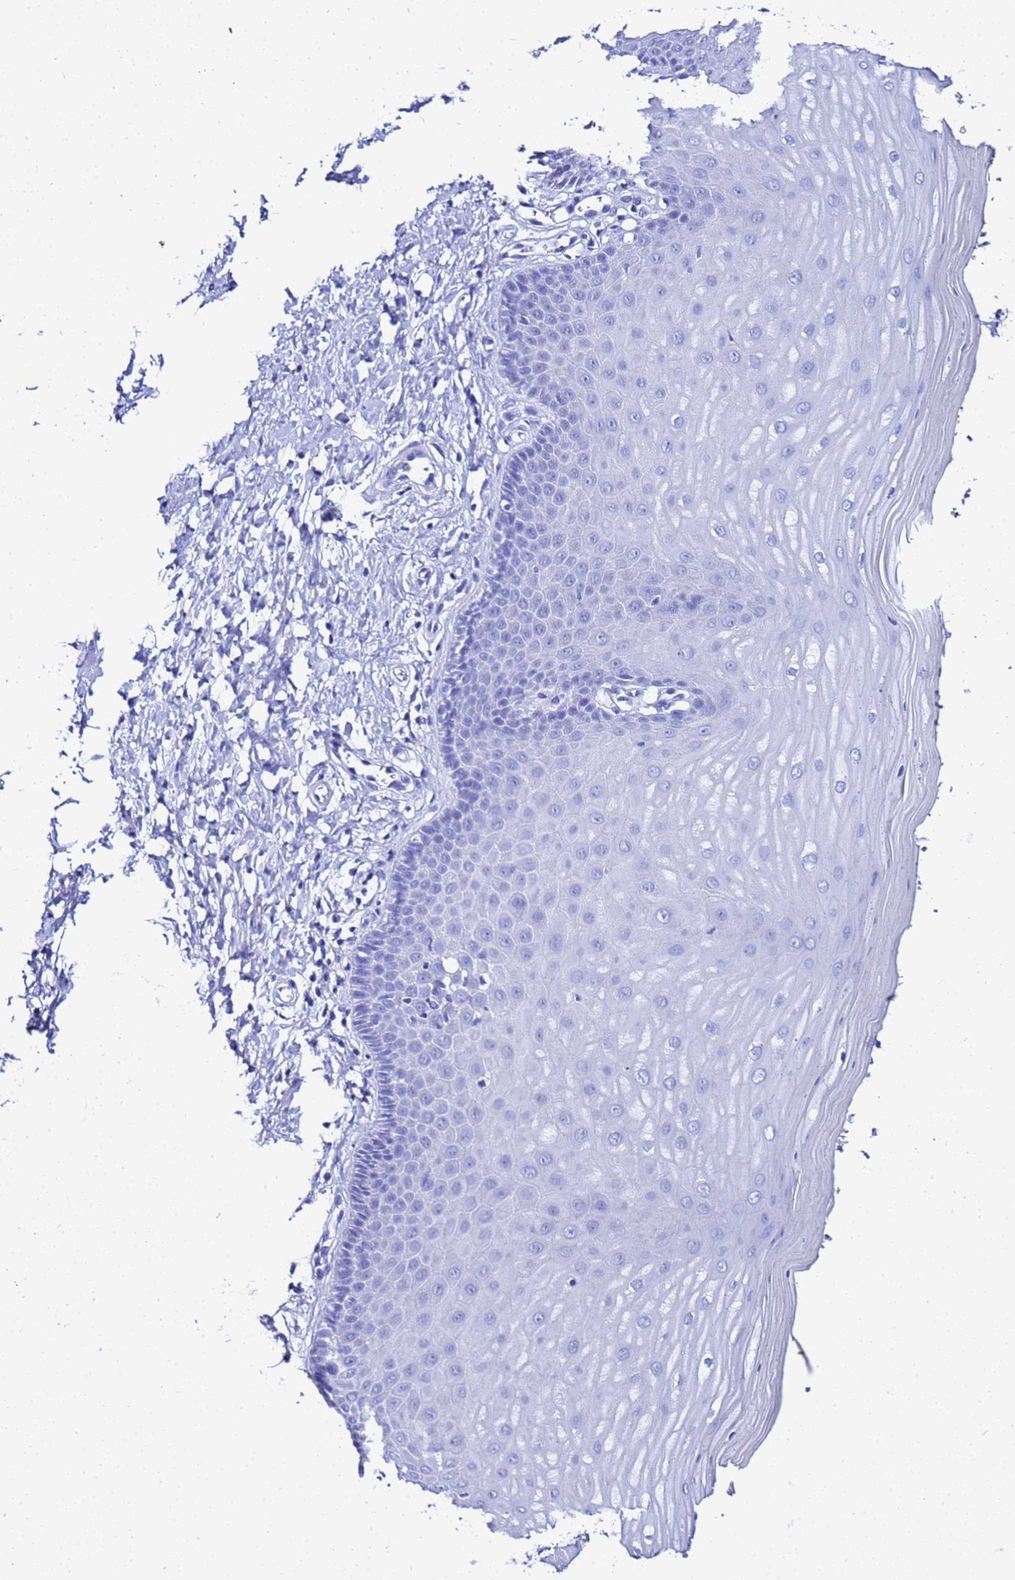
{"staining": {"intensity": "negative", "quantity": "none", "location": "none"}, "tissue": "cervix", "cell_type": "Glandular cells", "image_type": "normal", "snomed": [{"axis": "morphology", "description": "Normal tissue, NOS"}, {"axis": "topography", "description": "Cervix"}], "caption": "Immunohistochemical staining of unremarkable cervix shows no significant expression in glandular cells. (Brightfield microscopy of DAB (3,3'-diaminobenzidine) immunohistochemistry at high magnification).", "gene": "LIPF", "patient": {"sex": "female", "age": 55}}